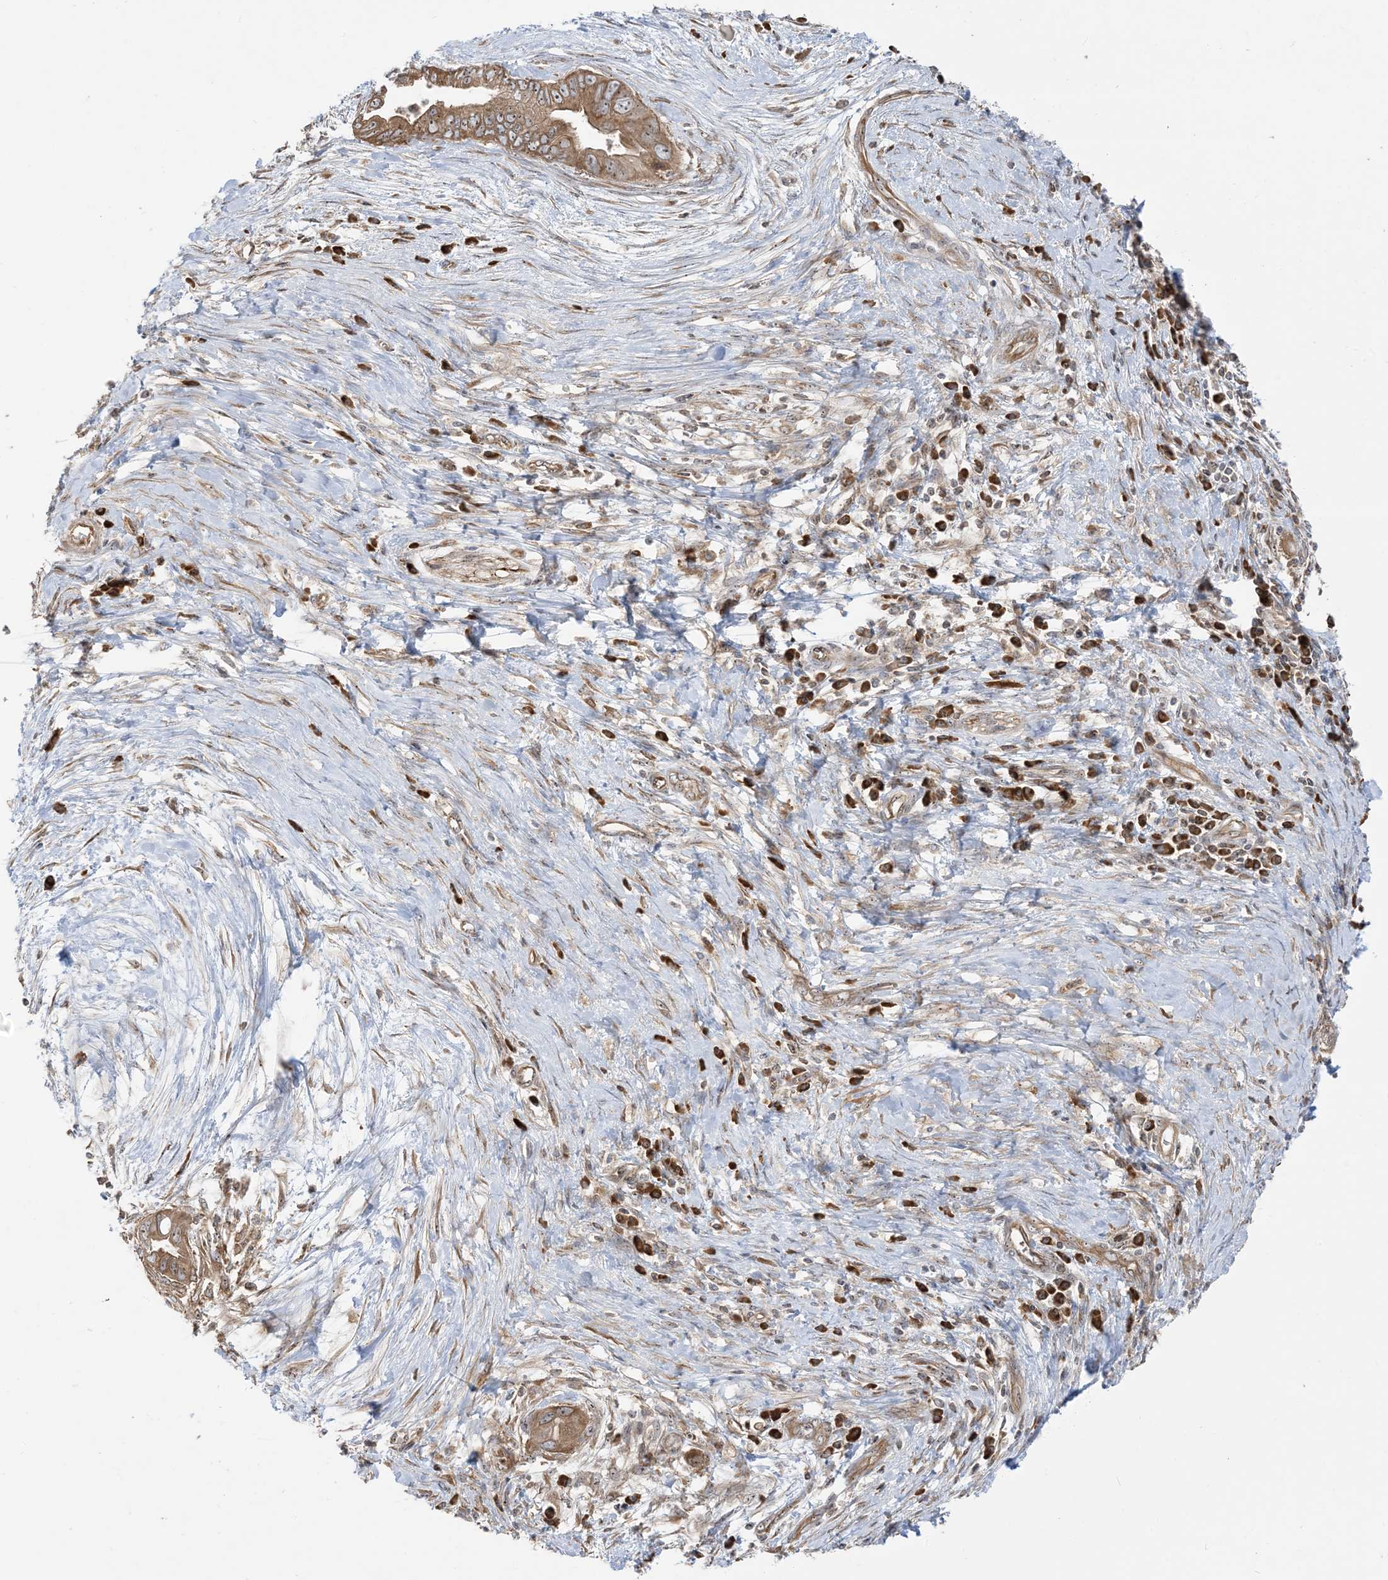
{"staining": {"intensity": "moderate", "quantity": ">75%", "location": "cytoplasmic/membranous,nuclear"}, "tissue": "pancreatic cancer", "cell_type": "Tumor cells", "image_type": "cancer", "snomed": [{"axis": "morphology", "description": "Adenocarcinoma, NOS"}, {"axis": "topography", "description": "Pancreas"}], "caption": "Immunohistochemistry micrograph of neoplastic tissue: adenocarcinoma (pancreatic) stained using immunohistochemistry (IHC) demonstrates medium levels of moderate protein expression localized specifically in the cytoplasmic/membranous and nuclear of tumor cells, appearing as a cytoplasmic/membranous and nuclear brown color.", "gene": "SRP72", "patient": {"sex": "male", "age": 75}}